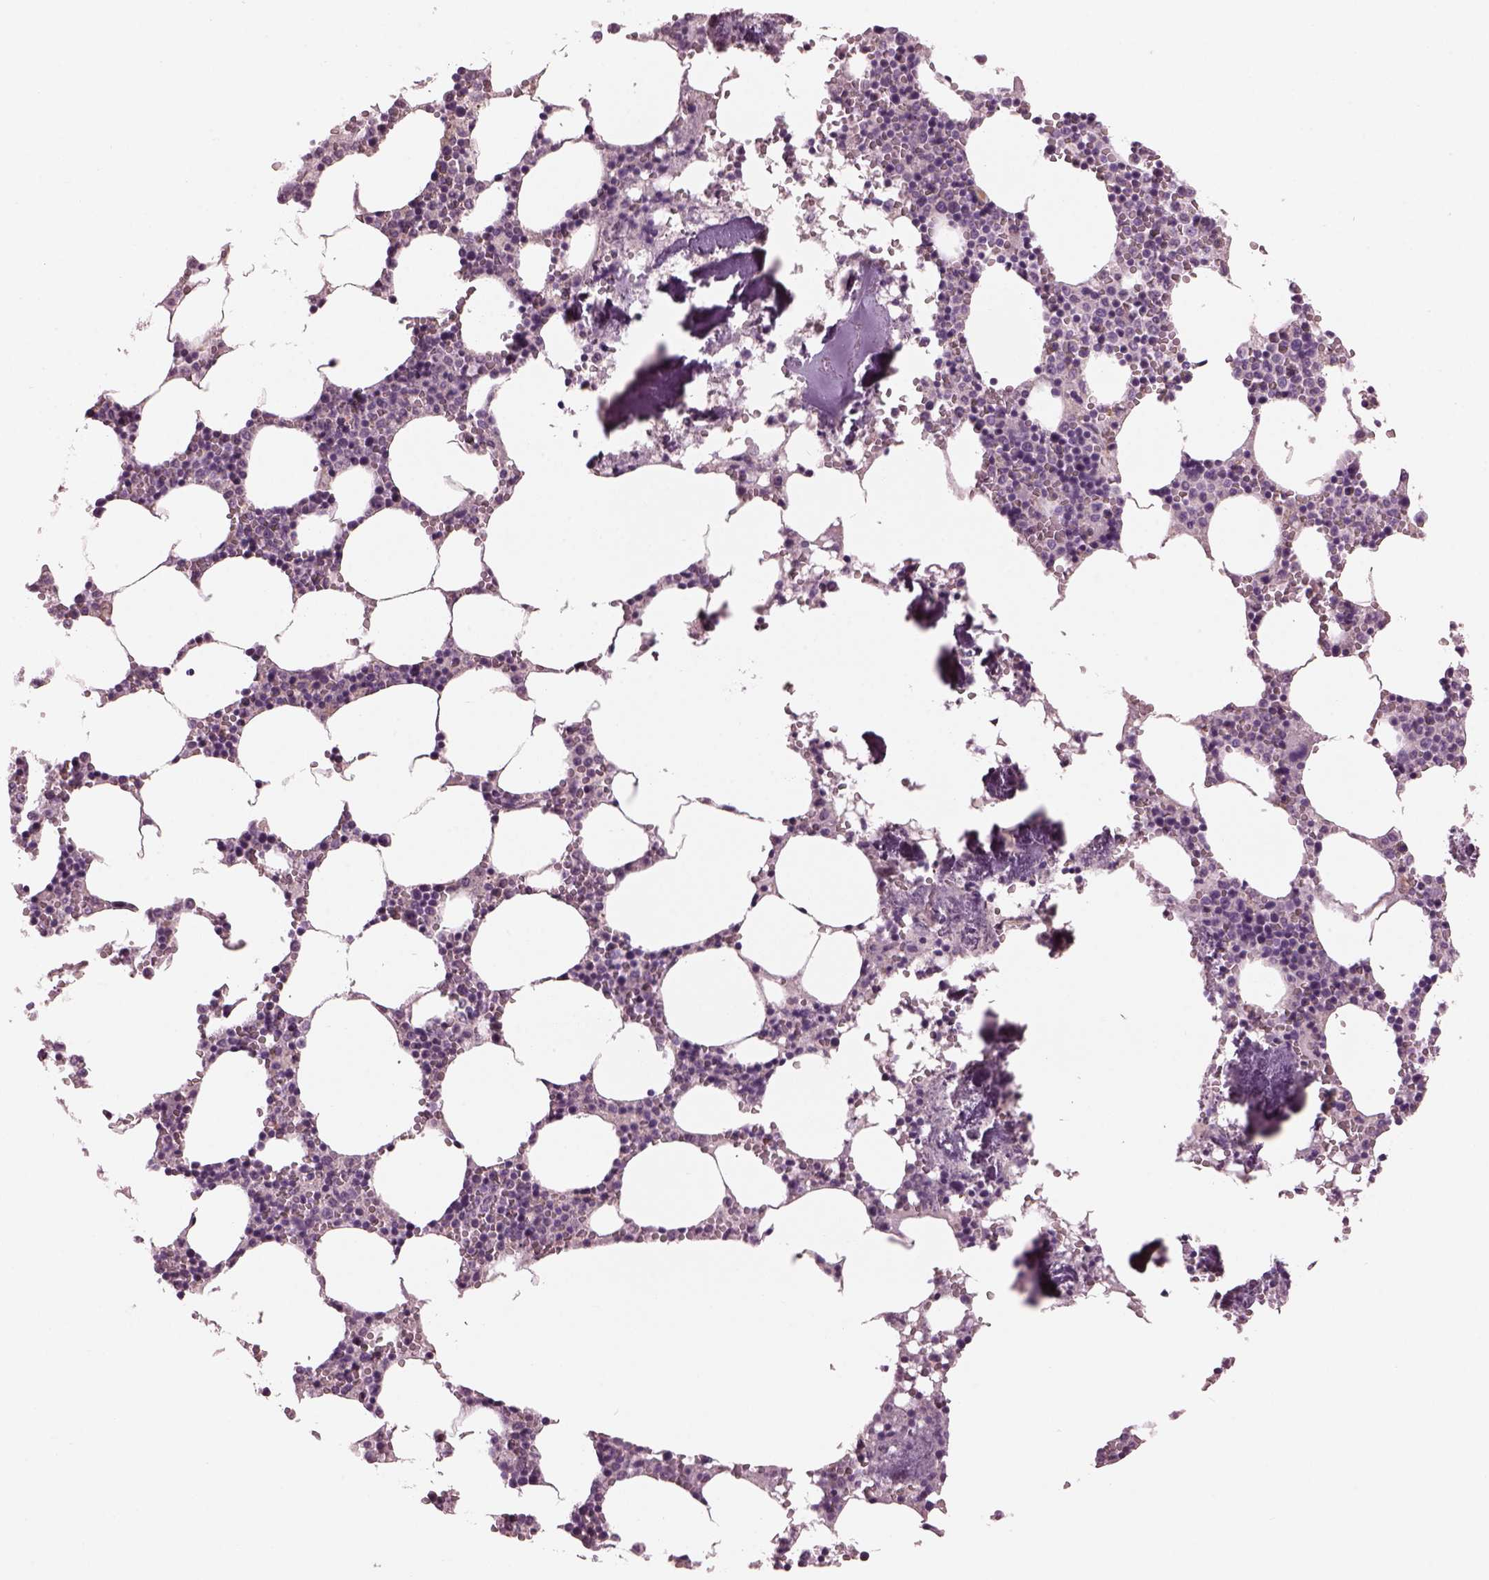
{"staining": {"intensity": "negative", "quantity": "none", "location": "none"}, "tissue": "bone marrow", "cell_type": "Hematopoietic cells", "image_type": "normal", "snomed": [{"axis": "morphology", "description": "Normal tissue, NOS"}, {"axis": "topography", "description": "Bone marrow"}], "caption": "Immunohistochemical staining of normal bone marrow reveals no significant positivity in hematopoietic cells.", "gene": "PACRG", "patient": {"sex": "female", "age": 64}}